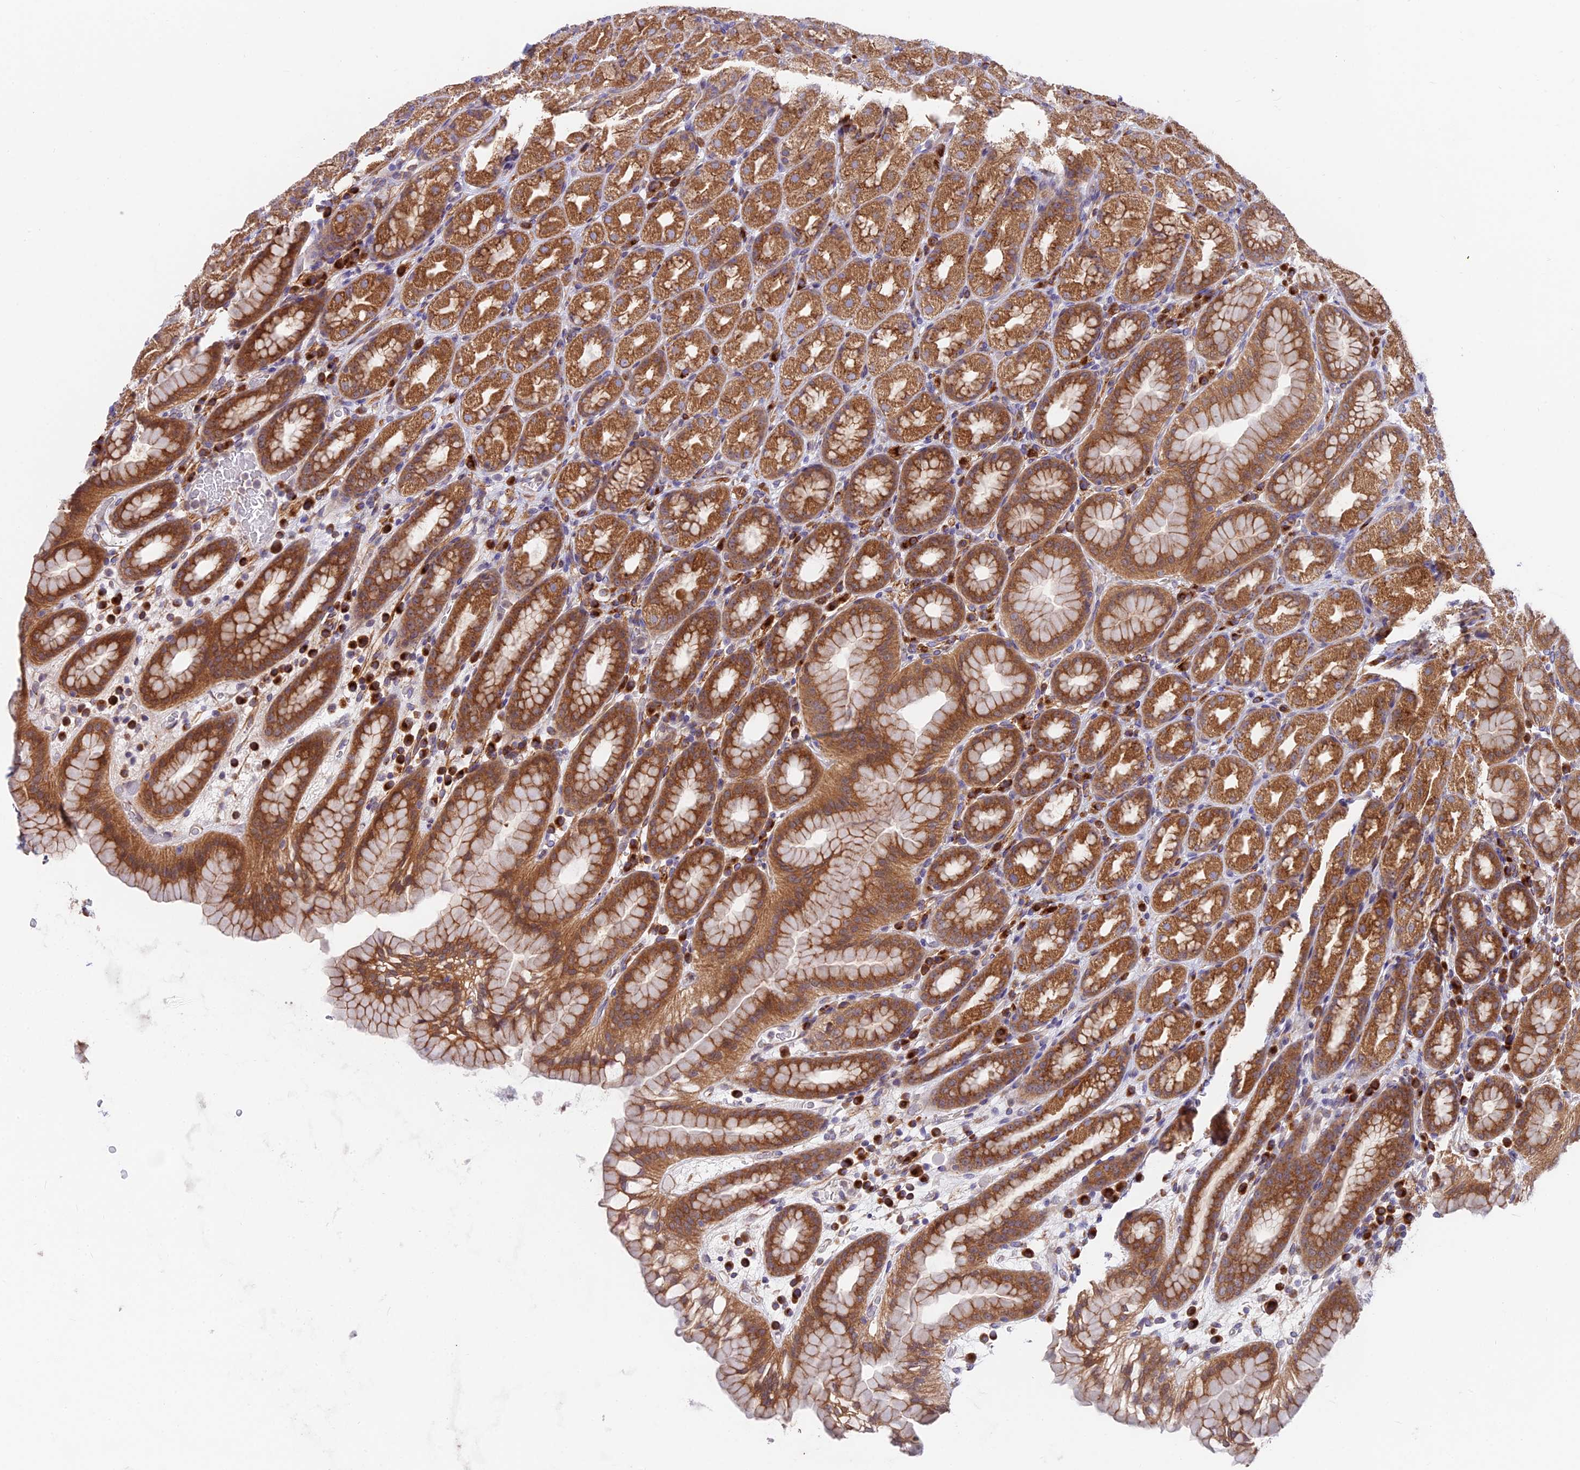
{"staining": {"intensity": "moderate", "quantity": ">75%", "location": "cytoplasmic/membranous"}, "tissue": "stomach", "cell_type": "Glandular cells", "image_type": "normal", "snomed": [{"axis": "morphology", "description": "Normal tissue, NOS"}, {"axis": "topography", "description": "Stomach, upper"}], "caption": "IHC (DAB) staining of benign human stomach demonstrates moderate cytoplasmic/membranous protein staining in about >75% of glandular cells. The staining was performed using DAB (3,3'-diaminobenzidine), with brown indicating positive protein expression. Nuclei are stained blue with hematoxylin.", "gene": "TBC1D20", "patient": {"sex": "male", "age": 68}}